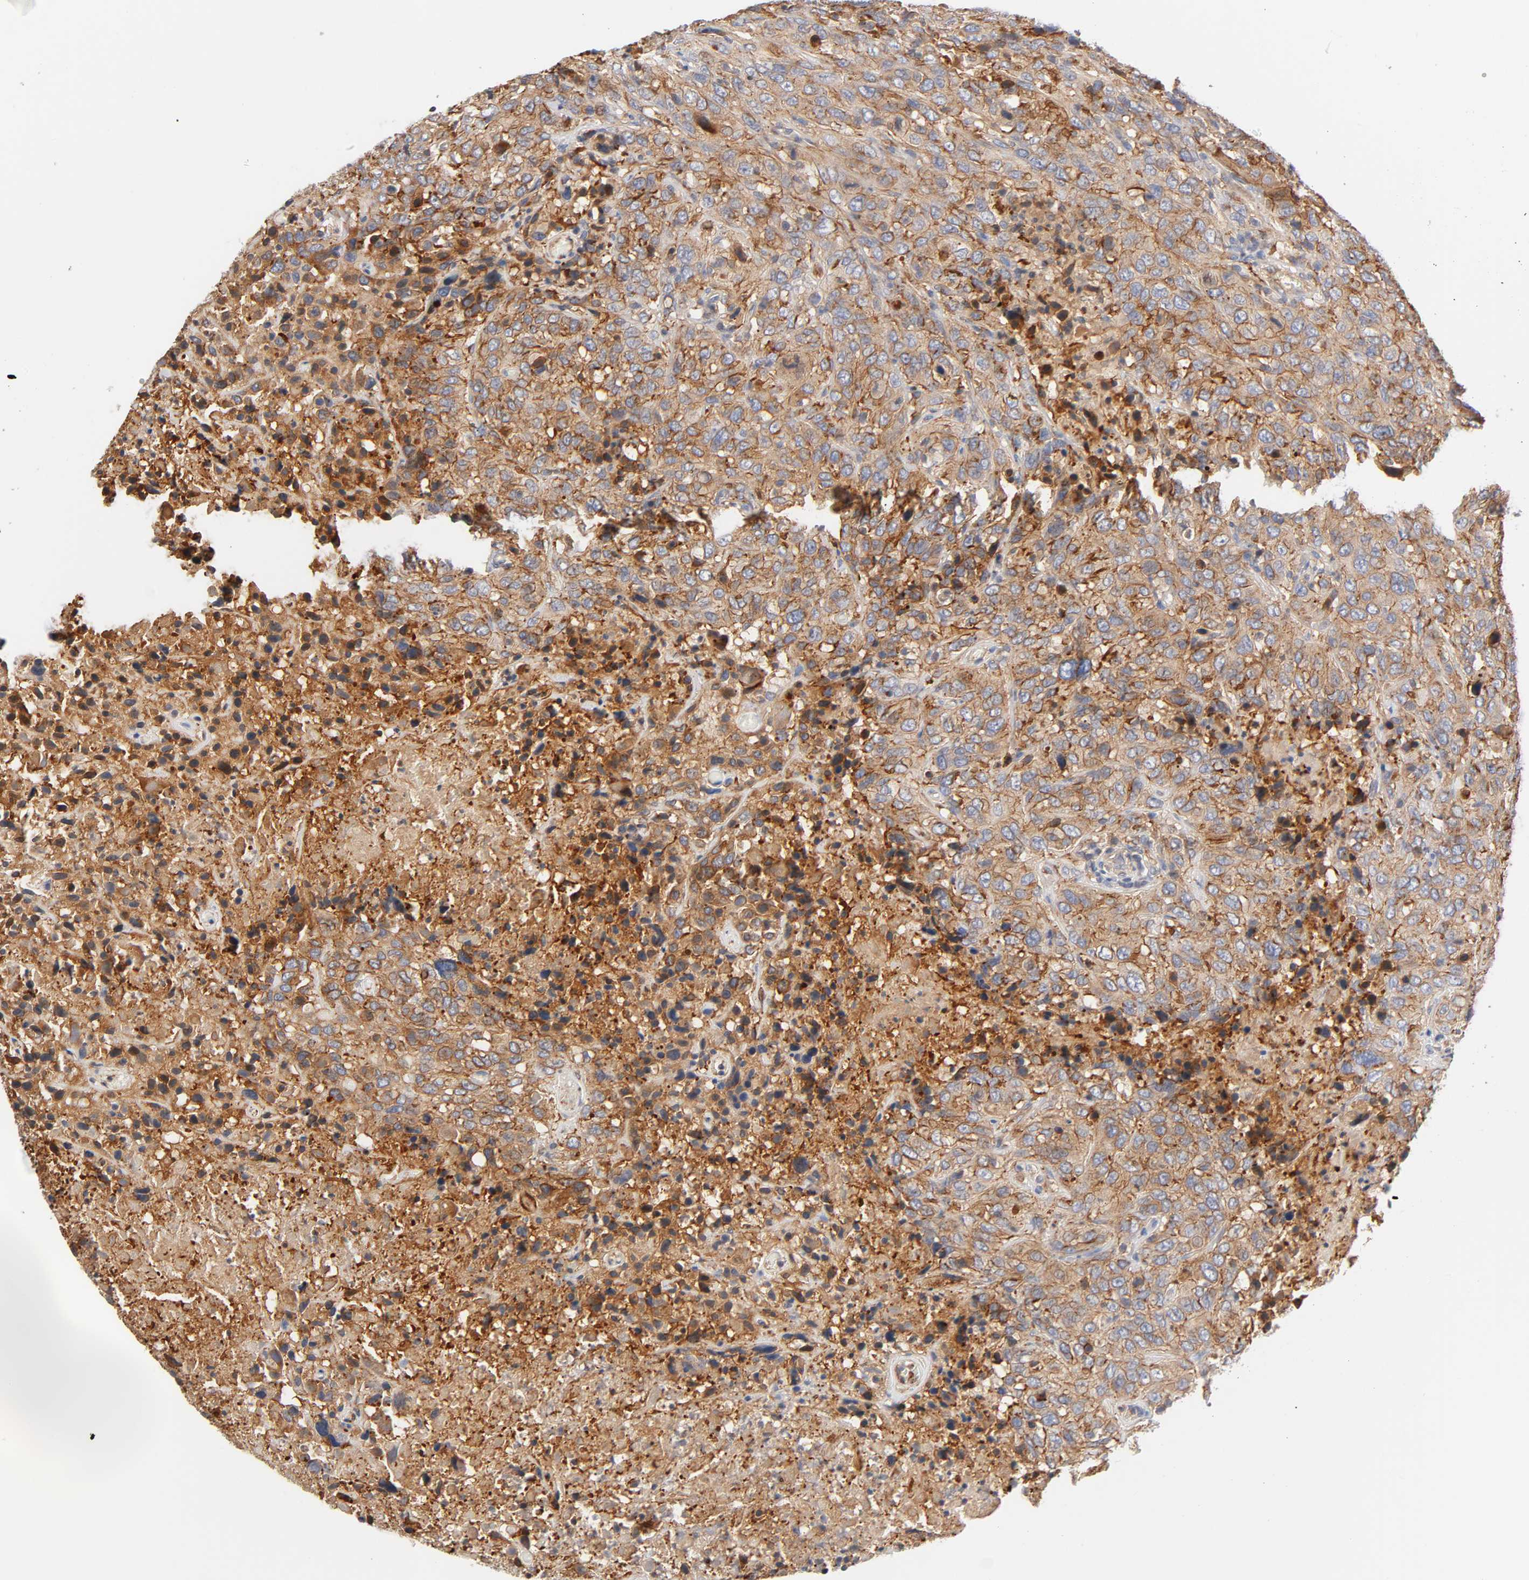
{"staining": {"intensity": "strong", "quantity": ">75%", "location": "cytoplasmic/membranous"}, "tissue": "urothelial cancer", "cell_type": "Tumor cells", "image_type": "cancer", "snomed": [{"axis": "morphology", "description": "Urothelial carcinoma, High grade"}, {"axis": "topography", "description": "Urinary bladder"}], "caption": "Immunohistochemistry (IHC) photomicrograph of neoplastic tissue: urothelial cancer stained using immunohistochemistry (IHC) shows high levels of strong protein expression localized specifically in the cytoplasmic/membranous of tumor cells, appearing as a cytoplasmic/membranous brown color.", "gene": "STRN3", "patient": {"sex": "male", "age": 61}}